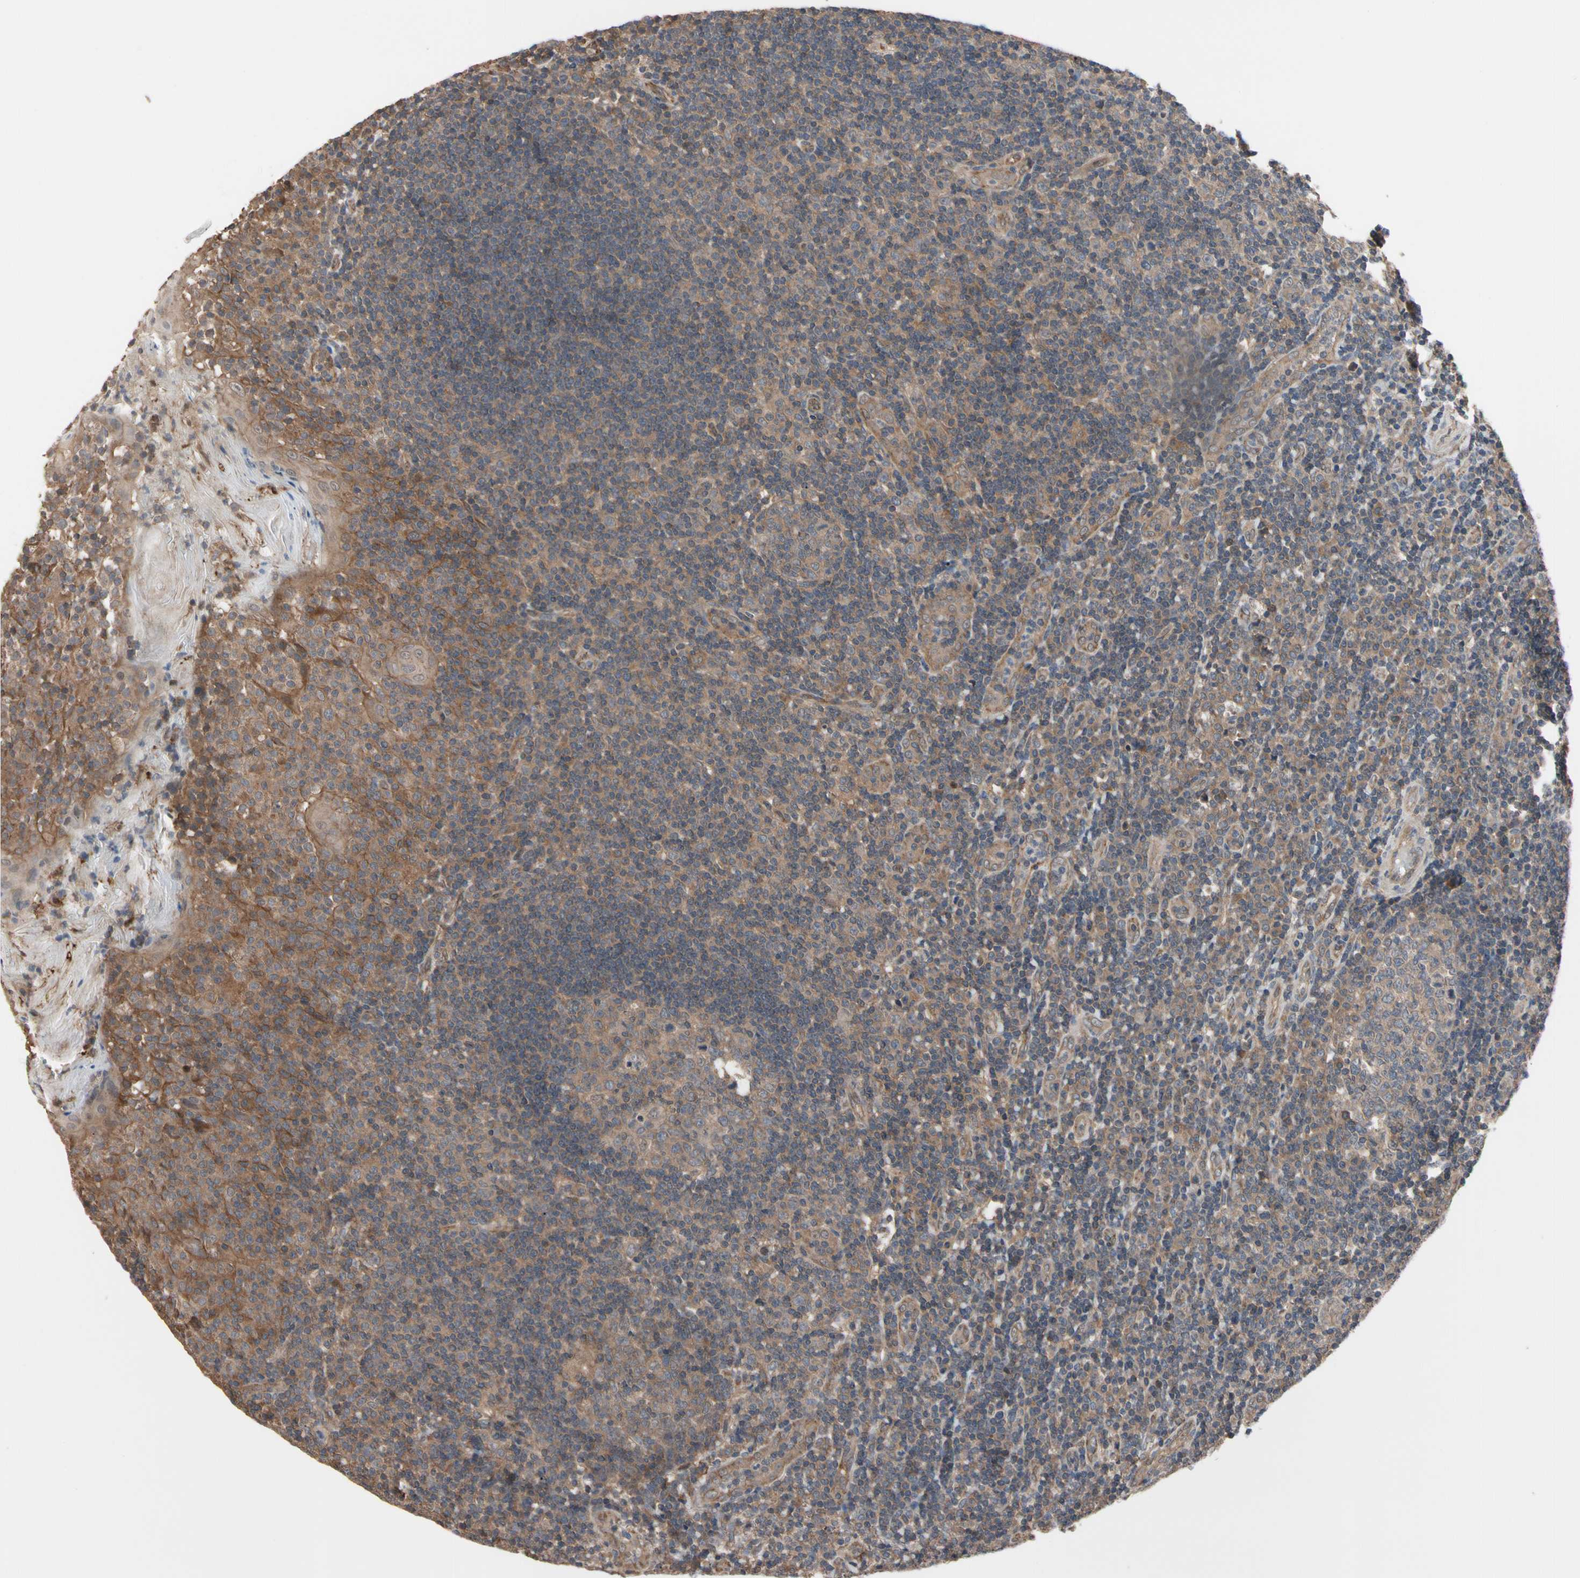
{"staining": {"intensity": "moderate", "quantity": ">75%", "location": "cytoplasmic/membranous"}, "tissue": "tonsil", "cell_type": "Germinal center cells", "image_type": "normal", "snomed": [{"axis": "morphology", "description": "Normal tissue, NOS"}, {"axis": "topography", "description": "Tonsil"}], "caption": "IHC micrograph of normal tonsil stained for a protein (brown), which reveals medium levels of moderate cytoplasmic/membranous positivity in approximately >75% of germinal center cells.", "gene": "DPP8", "patient": {"sex": "female", "age": 40}}